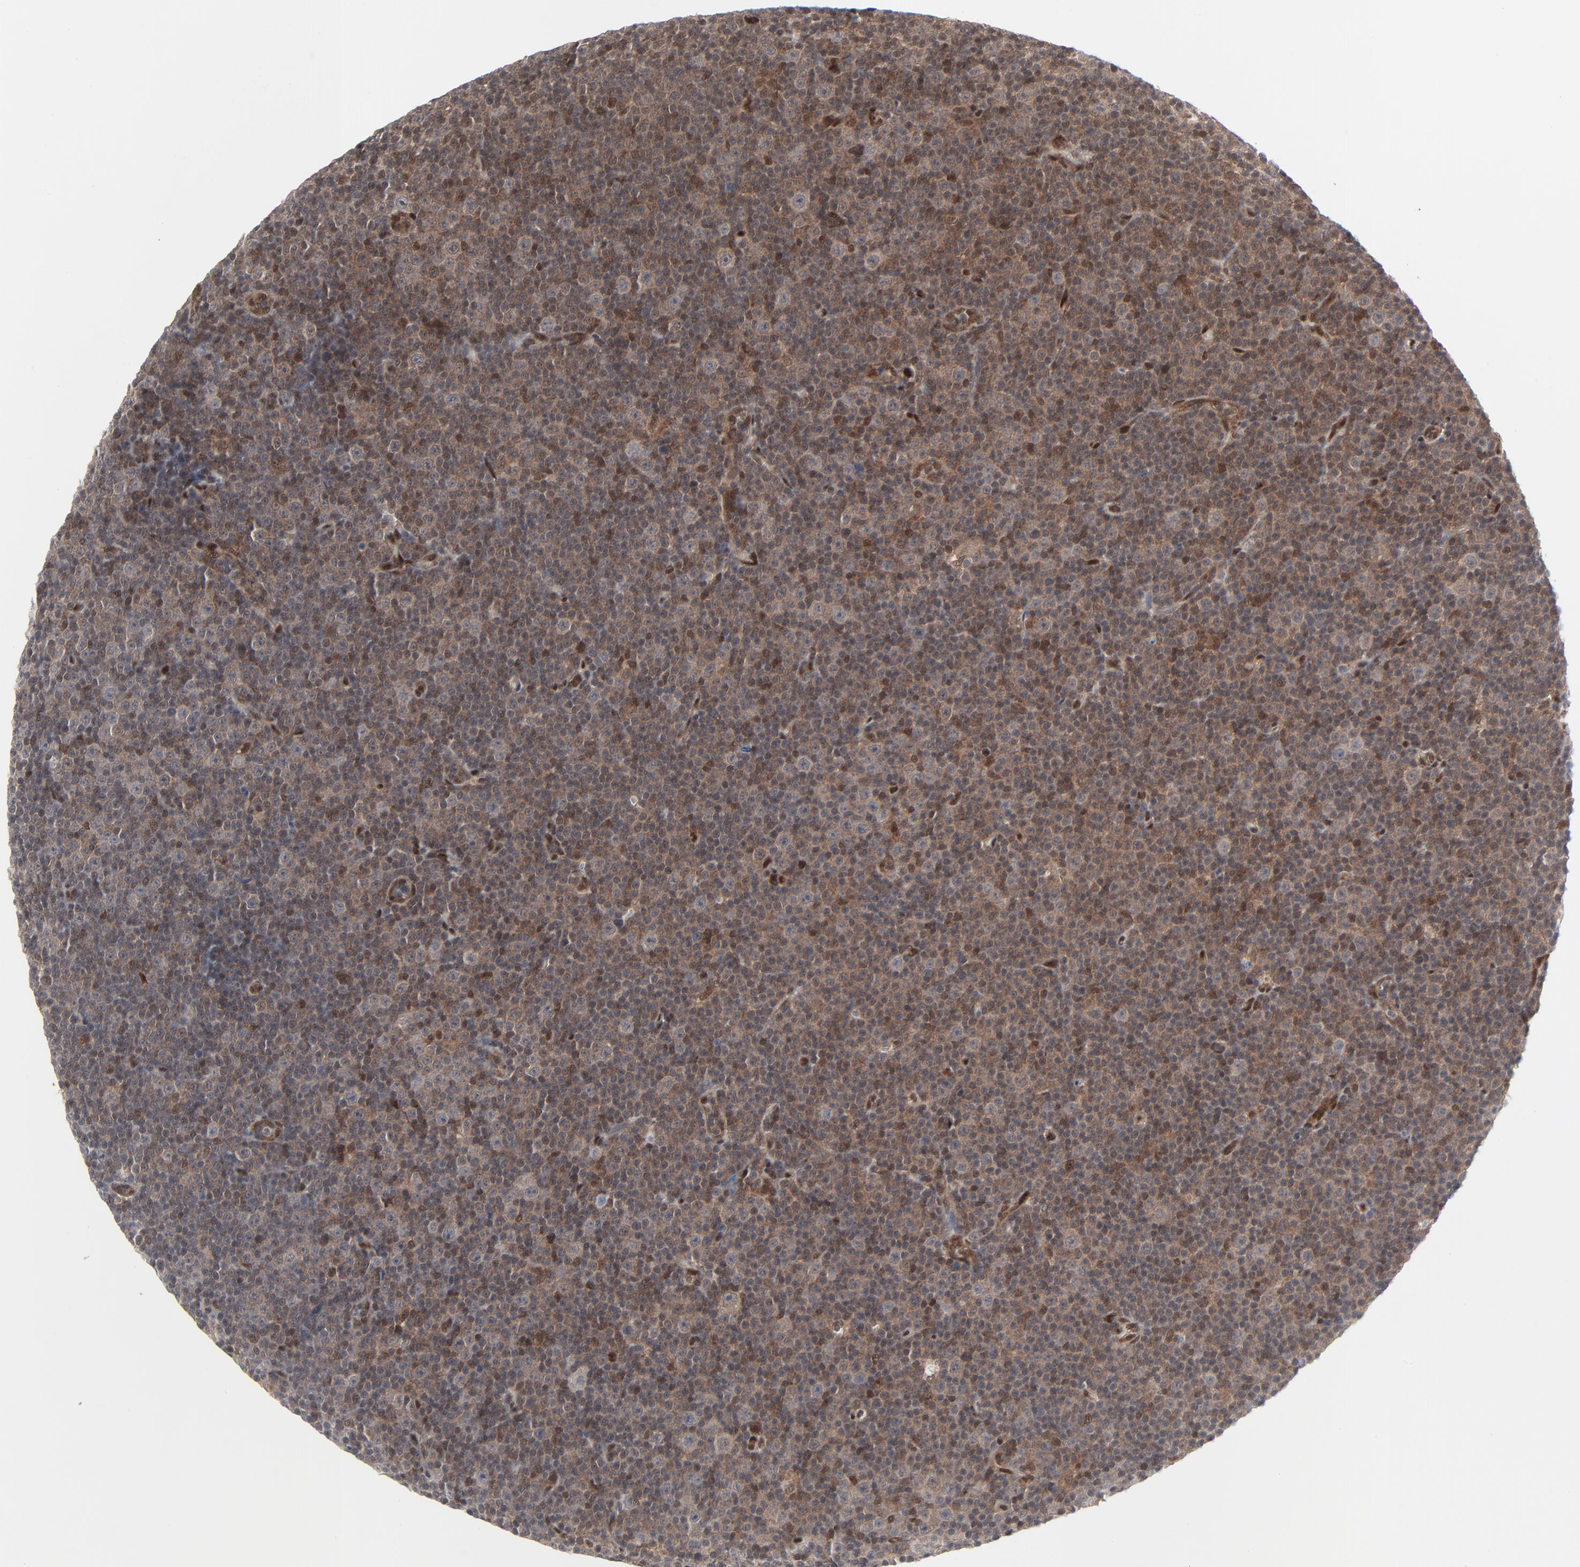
{"staining": {"intensity": "moderate", "quantity": "25%-75%", "location": "cytoplasmic/membranous,nuclear"}, "tissue": "lymphoma", "cell_type": "Tumor cells", "image_type": "cancer", "snomed": [{"axis": "morphology", "description": "Malignant lymphoma, non-Hodgkin's type, Low grade"}, {"axis": "topography", "description": "Lymph node"}], "caption": "Brown immunohistochemical staining in low-grade malignant lymphoma, non-Hodgkin's type reveals moderate cytoplasmic/membranous and nuclear staining in approximately 25%-75% of tumor cells.", "gene": "AKT1", "patient": {"sex": "female", "age": 67}}